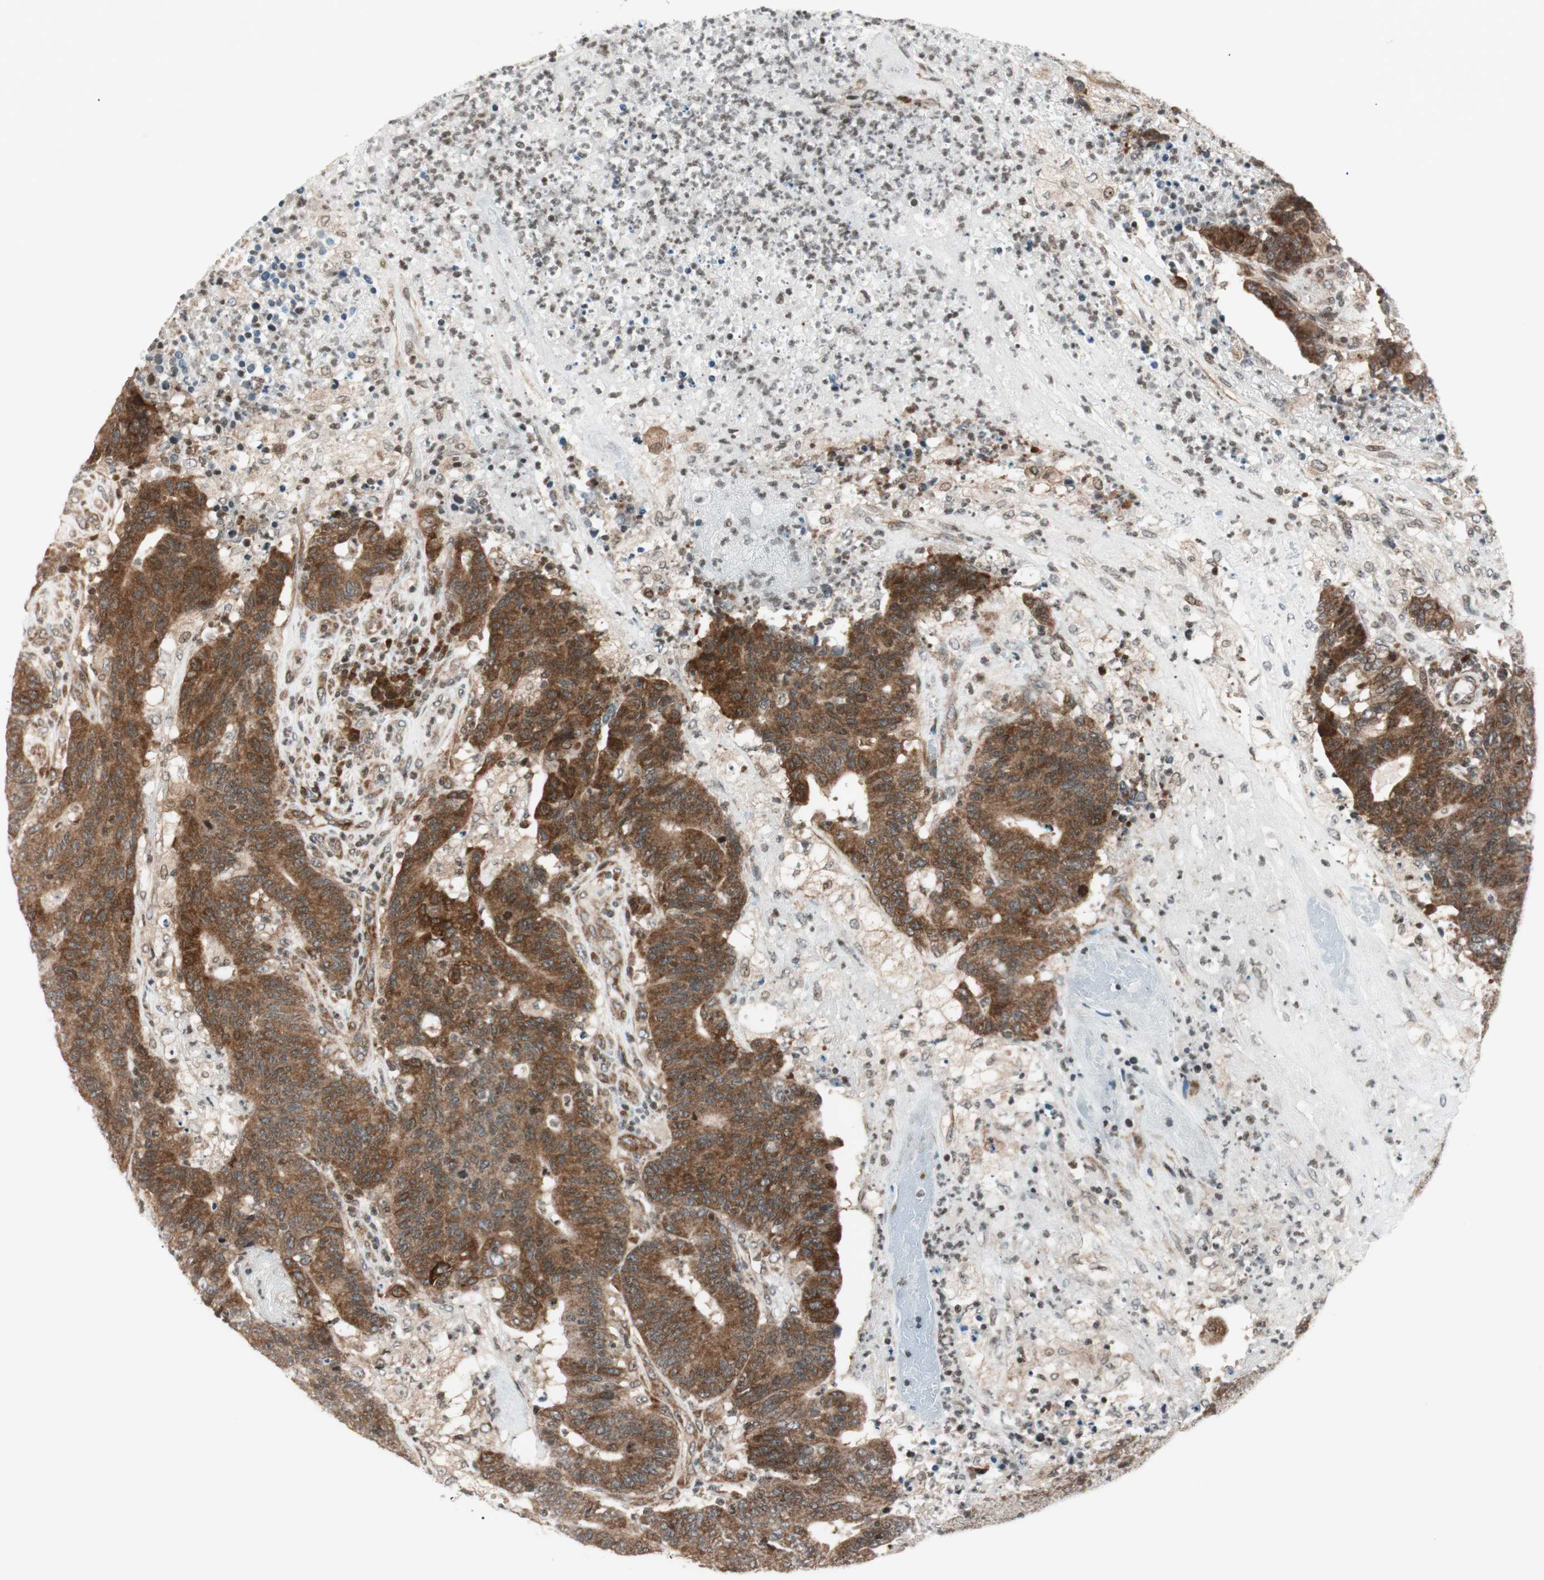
{"staining": {"intensity": "strong", "quantity": ">75%", "location": "cytoplasmic/membranous"}, "tissue": "colorectal cancer", "cell_type": "Tumor cells", "image_type": "cancer", "snomed": [{"axis": "morphology", "description": "Normal tissue, NOS"}, {"axis": "morphology", "description": "Adenocarcinoma, NOS"}, {"axis": "topography", "description": "Colon"}], "caption": "High-magnification brightfield microscopy of colorectal adenocarcinoma stained with DAB (3,3'-diaminobenzidine) (brown) and counterstained with hematoxylin (blue). tumor cells exhibit strong cytoplasmic/membranous staining is identified in about>75% of cells.", "gene": "TPT1", "patient": {"sex": "female", "age": 75}}